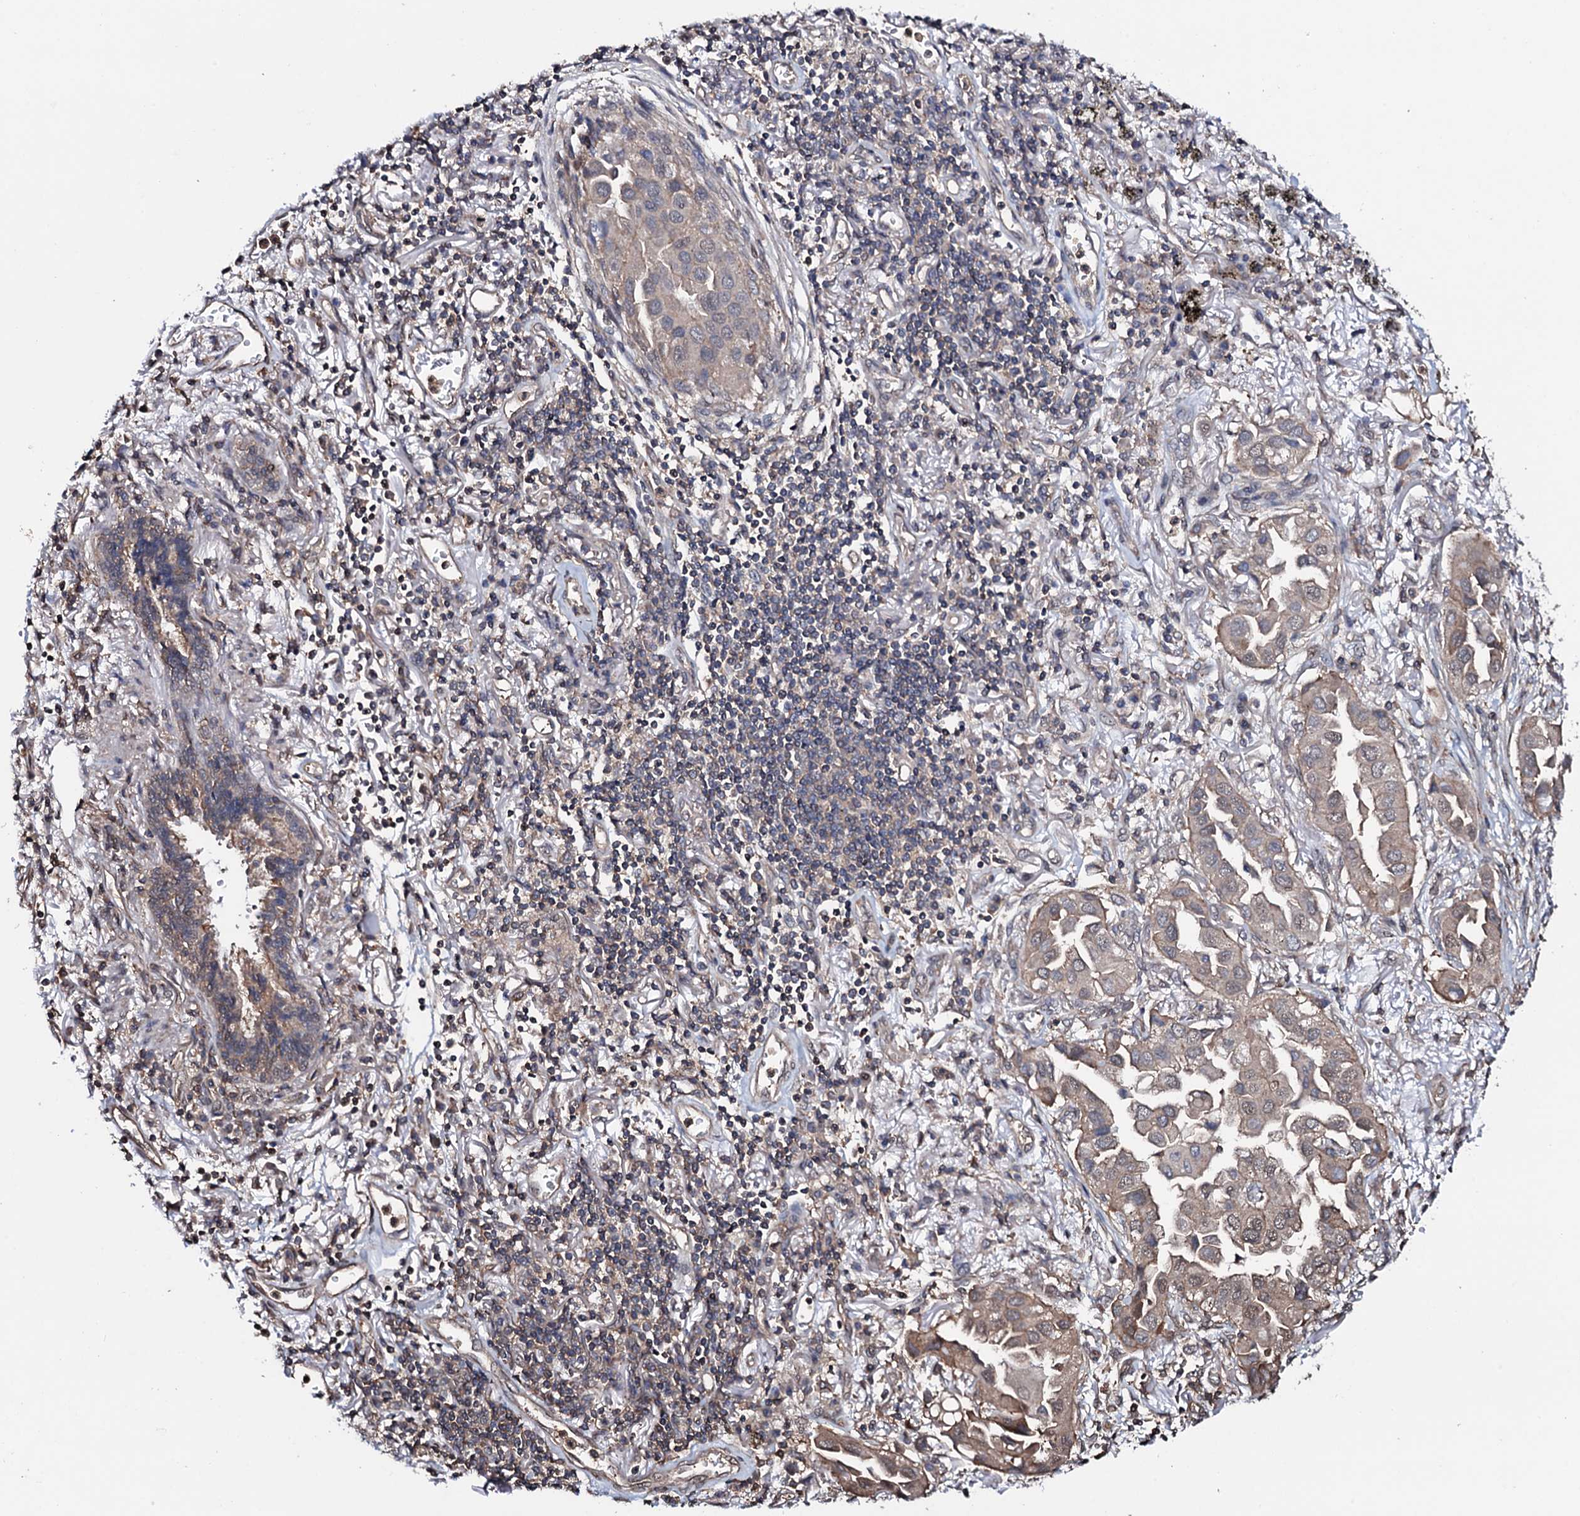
{"staining": {"intensity": "weak", "quantity": "<25%", "location": "cytoplasmic/membranous,nuclear"}, "tissue": "lung cancer", "cell_type": "Tumor cells", "image_type": "cancer", "snomed": [{"axis": "morphology", "description": "Adenocarcinoma, NOS"}, {"axis": "topography", "description": "Lung"}], "caption": "A micrograph of human lung adenocarcinoma is negative for staining in tumor cells.", "gene": "COG6", "patient": {"sex": "female", "age": 76}}